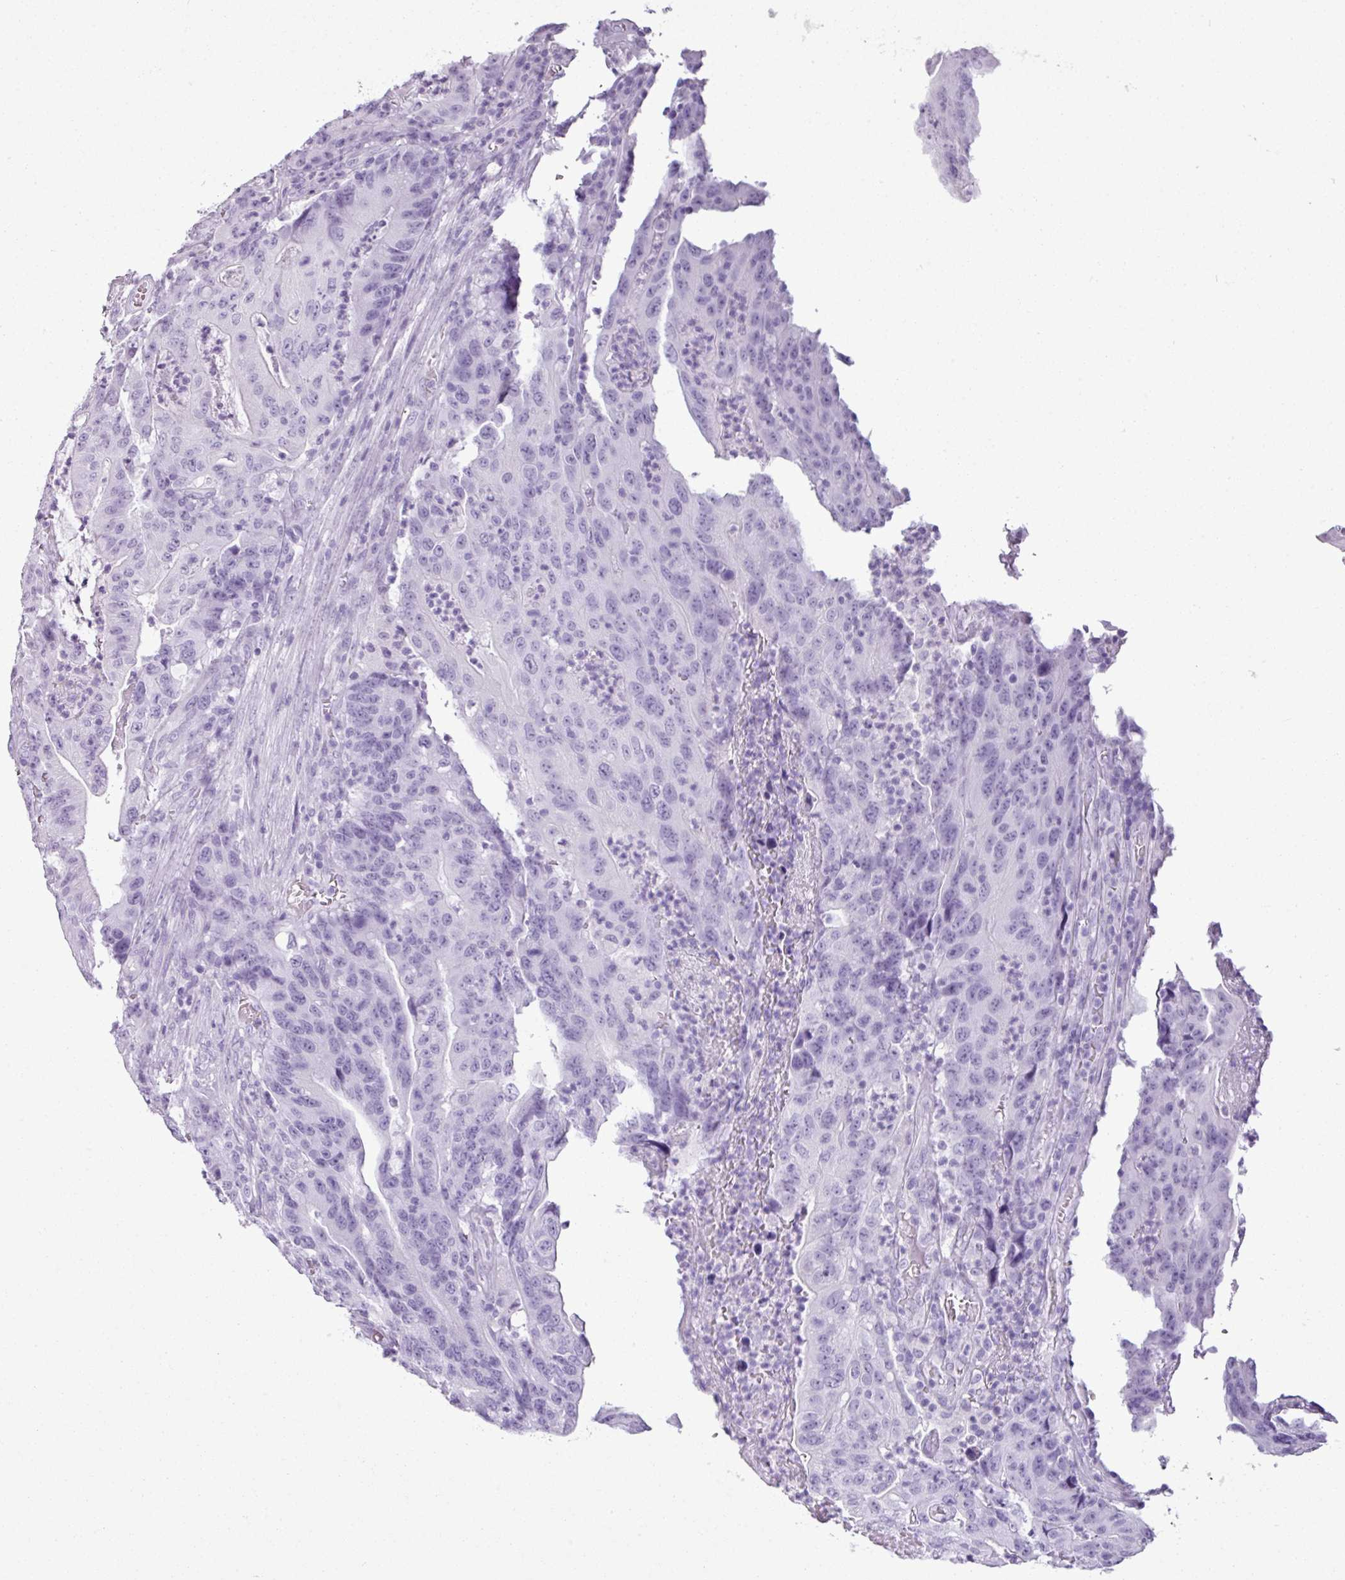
{"staining": {"intensity": "negative", "quantity": "none", "location": "none"}, "tissue": "colorectal cancer", "cell_type": "Tumor cells", "image_type": "cancer", "snomed": [{"axis": "morphology", "description": "Adenocarcinoma, NOS"}, {"axis": "topography", "description": "Colon"}], "caption": "Protein analysis of colorectal adenocarcinoma shows no significant positivity in tumor cells.", "gene": "SCT", "patient": {"sex": "male", "age": 83}}